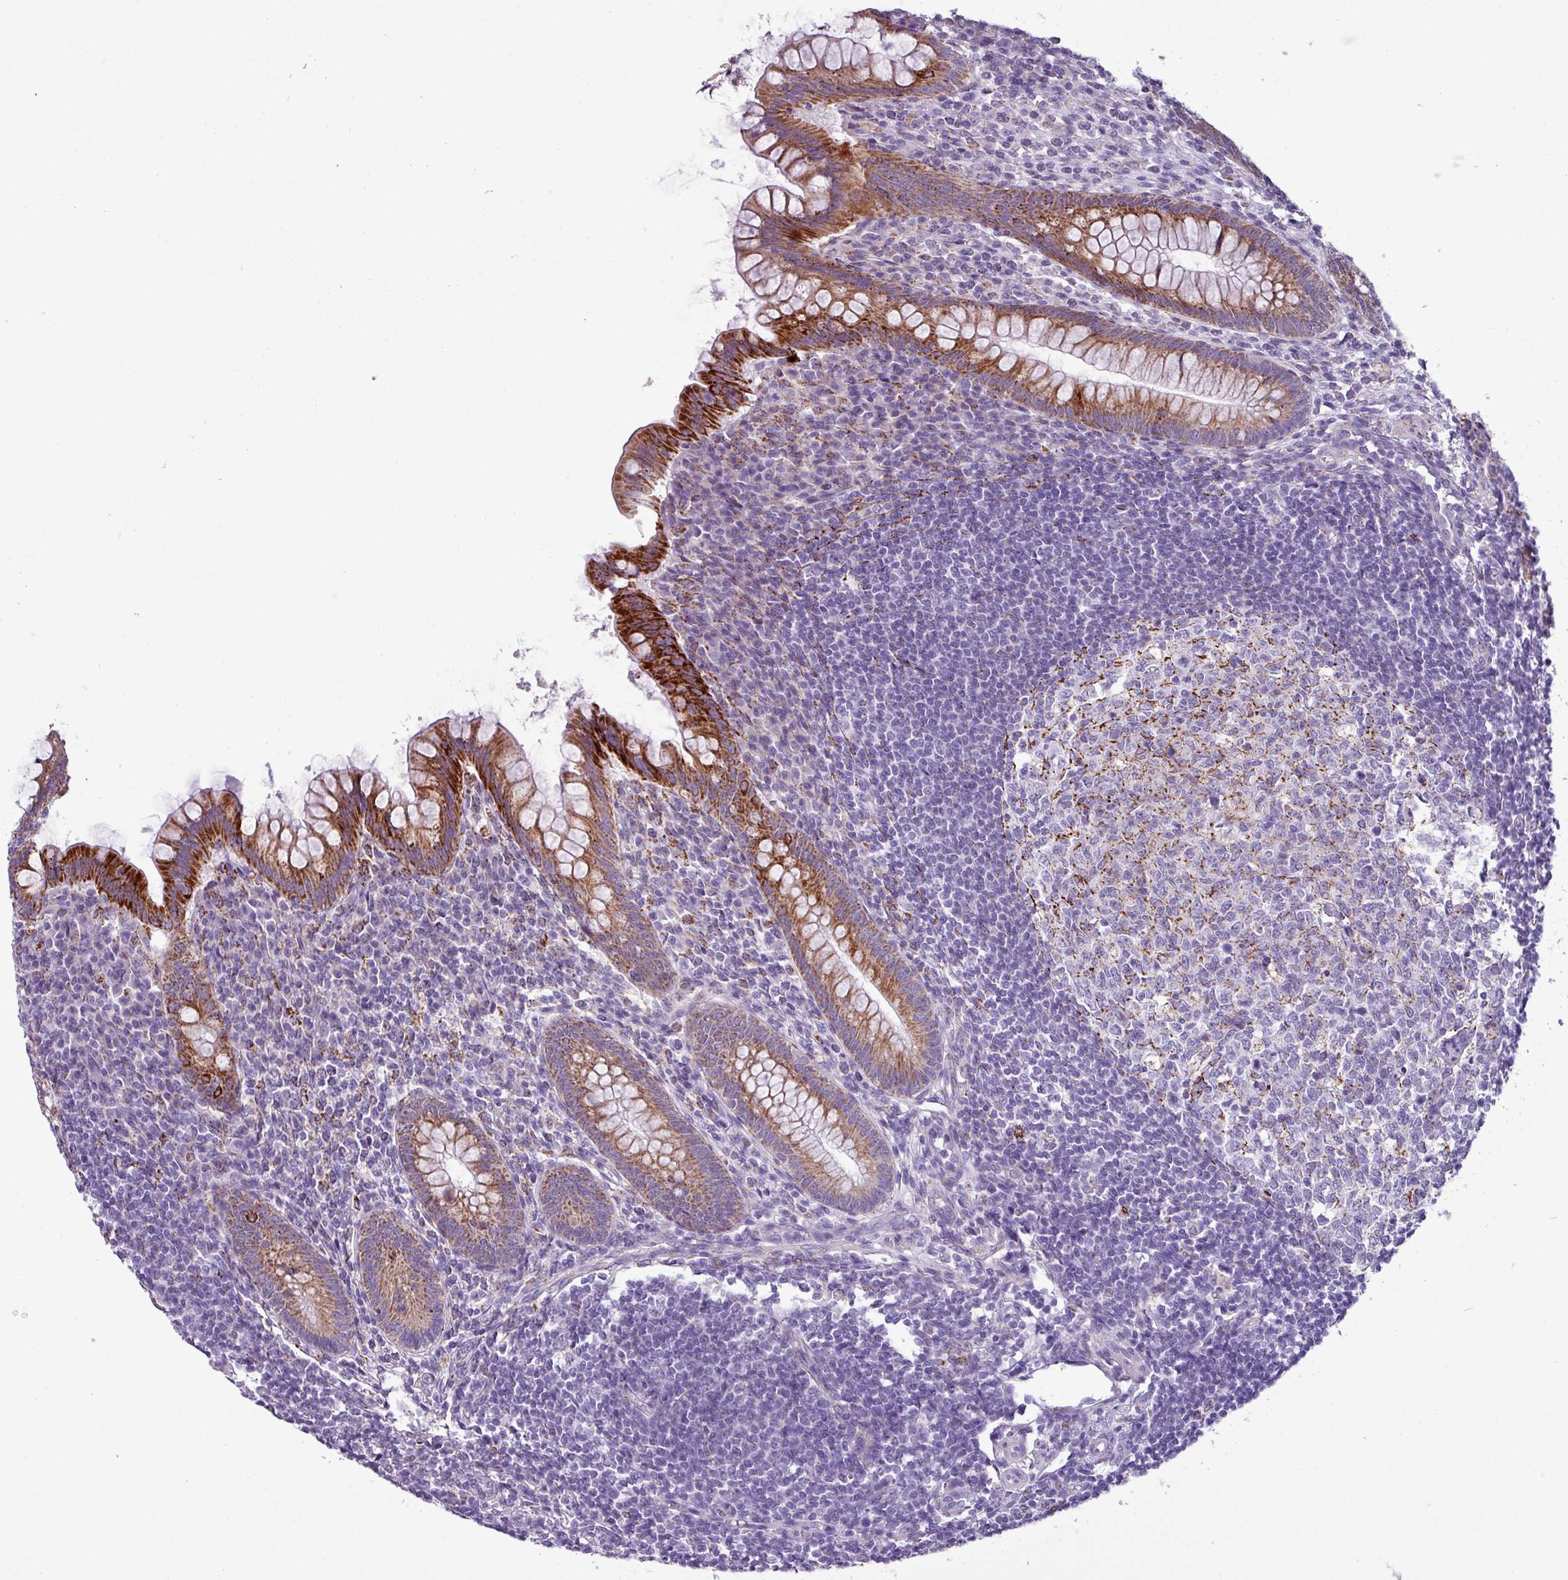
{"staining": {"intensity": "strong", "quantity": ">75%", "location": "cytoplasmic/membranous"}, "tissue": "appendix", "cell_type": "Glandular cells", "image_type": "normal", "snomed": [{"axis": "morphology", "description": "Normal tissue, NOS"}, {"axis": "topography", "description": "Appendix"}], "caption": "Immunohistochemistry (IHC) staining of normal appendix, which displays high levels of strong cytoplasmic/membranous positivity in about >75% of glandular cells indicating strong cytoplasmic/membranous protein positivity. The staining was performed using DAB (3,3'-diaminobenzidine) (brown) for protein detection and nuclei were counterstained in hematoxylin (blue).", "gene": "ZNF667", "patient": {"sex": "female", "age": 33}}